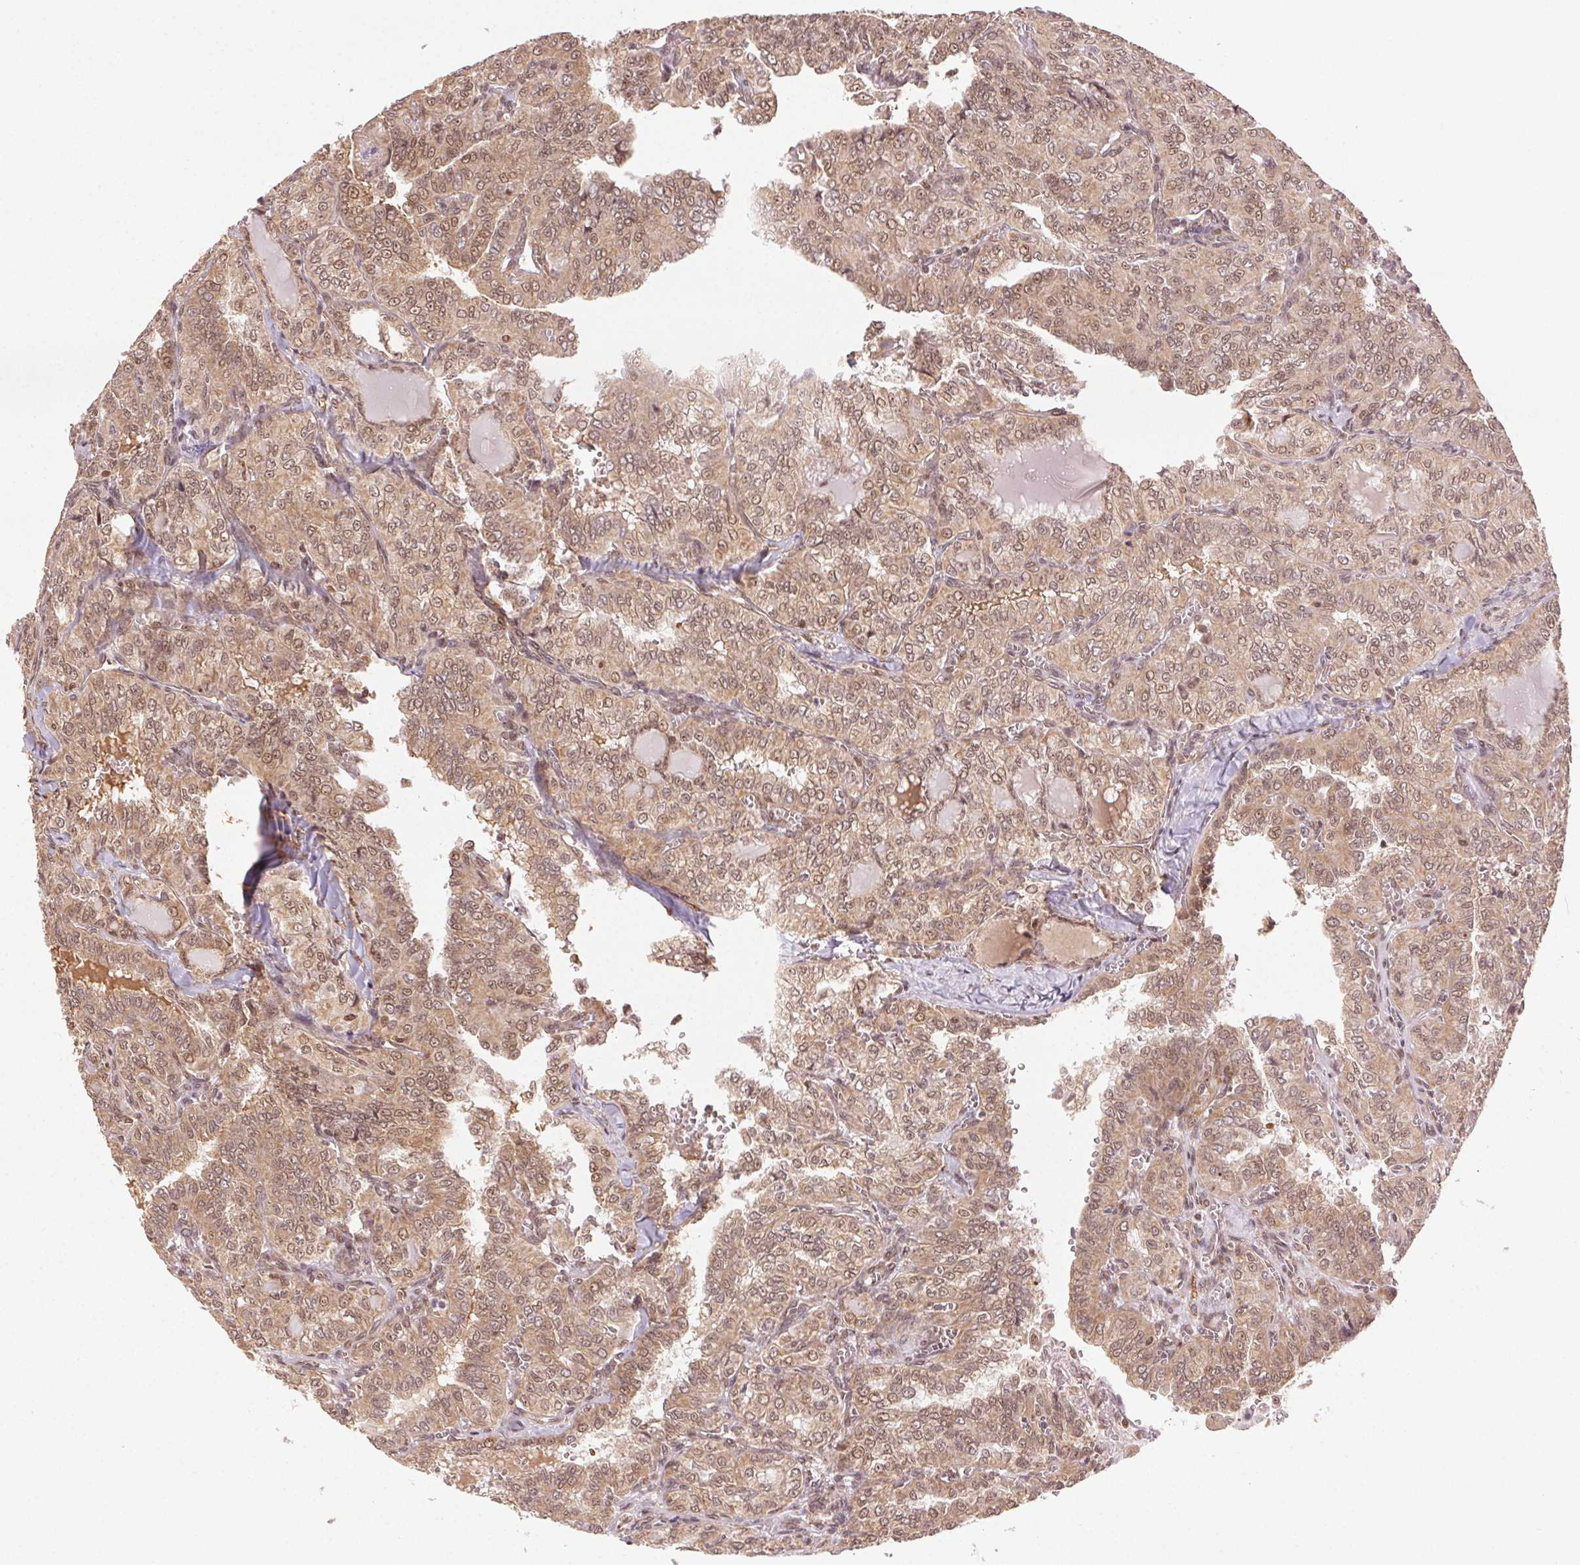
{"staining": {"intensity": "moderate", "quantity": ">75%", "location": "cytoplasmic/membranous,nuclear"}, "tissue": "thyroid cancer", "cell_type": "Tumor cells", "image_type": "cancer", "snomed": [{"axis": "morphology", "description": "Papillary adenocarcinoma, NOS"}, {"axis": "topography", "description": "Thyroid gland"}], "caption": "This is an image of IHC staining of papillary adenocarcinoma (thyroid), which shows moderate positivity in the cytoplasmic/membranous and nuclear of tumor cells.", "gene": "TREML4", "patient": {"sex": "female", "age": 41}}